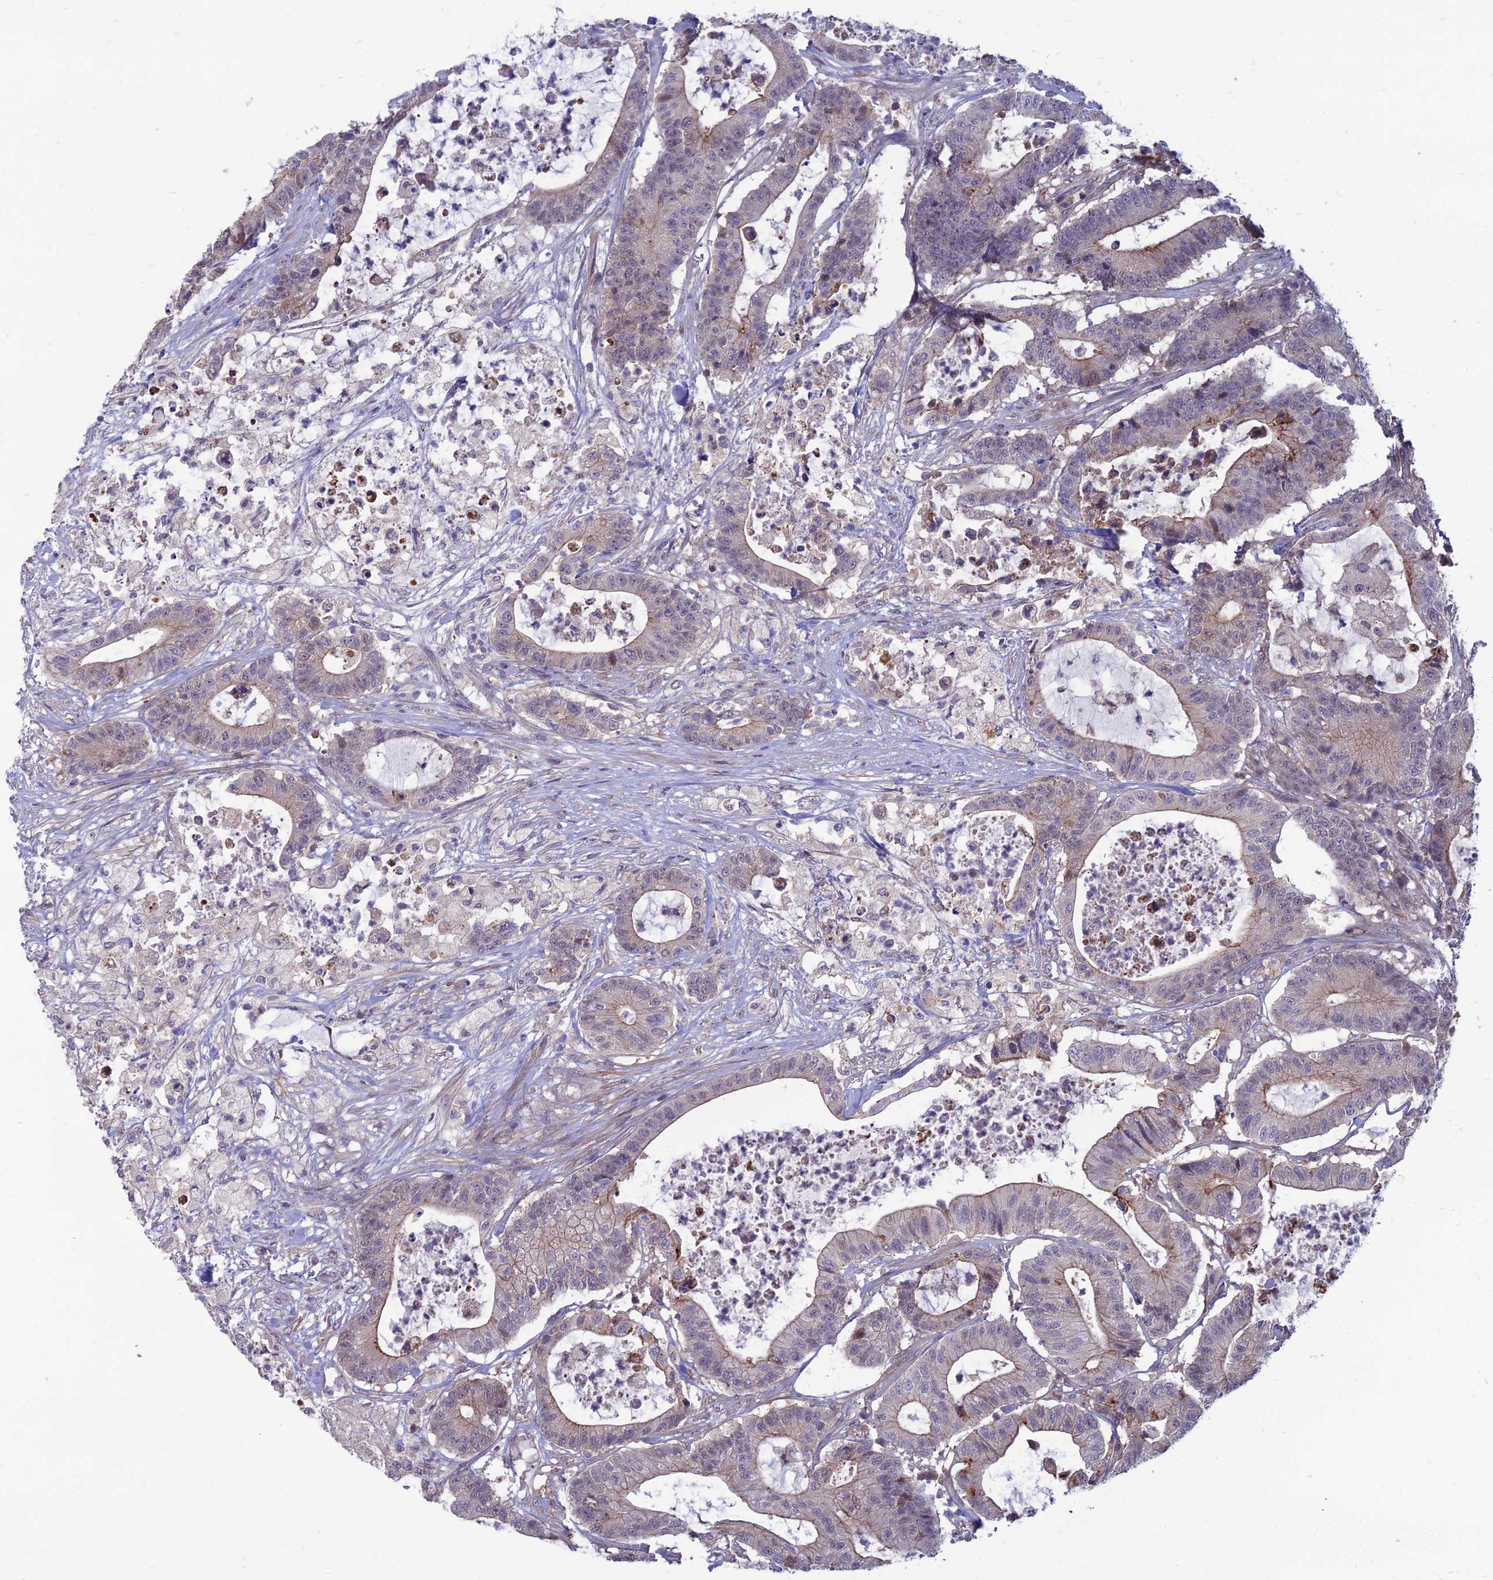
{"staining": {"intensity": "weak", "quantity": "25%-75%", "location": "cytoplasmic/membranous"}, "tissue": "colorectal cancer", "cell_type": "Tumor cells", "image_type": "cancer", "snomed": [{"axis": "morphology", "description": "Adenocarcinoma, NOS"}, {"axis": "topography", "description": "Colon"}], "caption": "Protein analysis of colorectal cancer (adenocarcinoma) tissue reveals weak cytoplasmic/membranous staining in about 25%-75% of tumor cells.", "gene": "OPA3", "patient": {"sex": "female", "age": 84}}